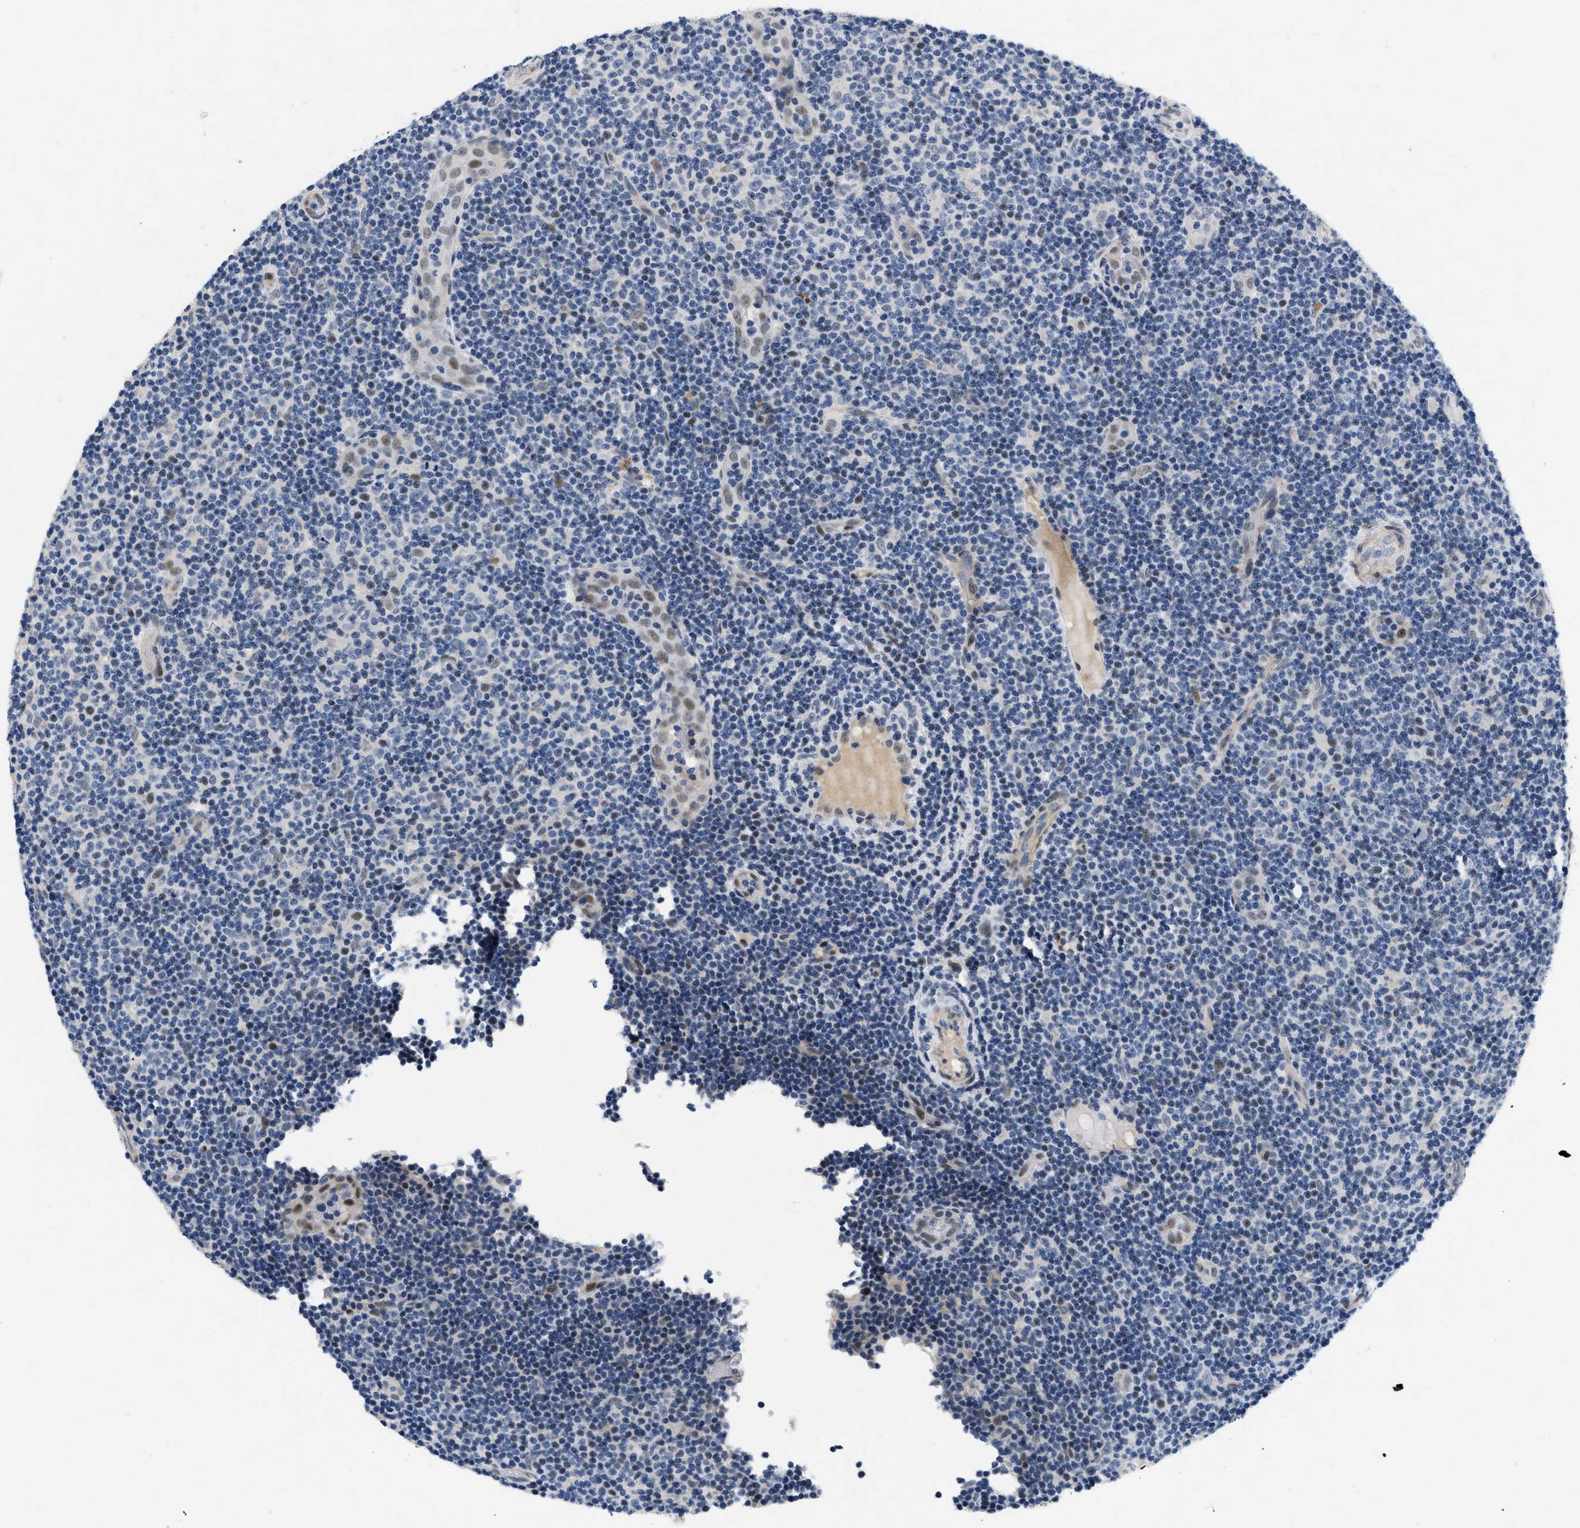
{"staining": {"intensity": "negative", "quantity": "none", "location": "none"}, "tissue": "lymphoma", "cell_type": "Tumor cells", "image_type": "cancer", "snomed": [{"axis": "morphology", "description": "Malignant lymphoma, non-Hodgkin's type, Low grade"}, {"axis": "topography", "description": "Lymph node"}], "caption": "Low-grade malignant lymphoma, non-Hodgkin's type stained for a protein using IHC exhibits no positivity tumor cells.", "gene": "VIP", "patient": {"sex": "male", "age": 83}}